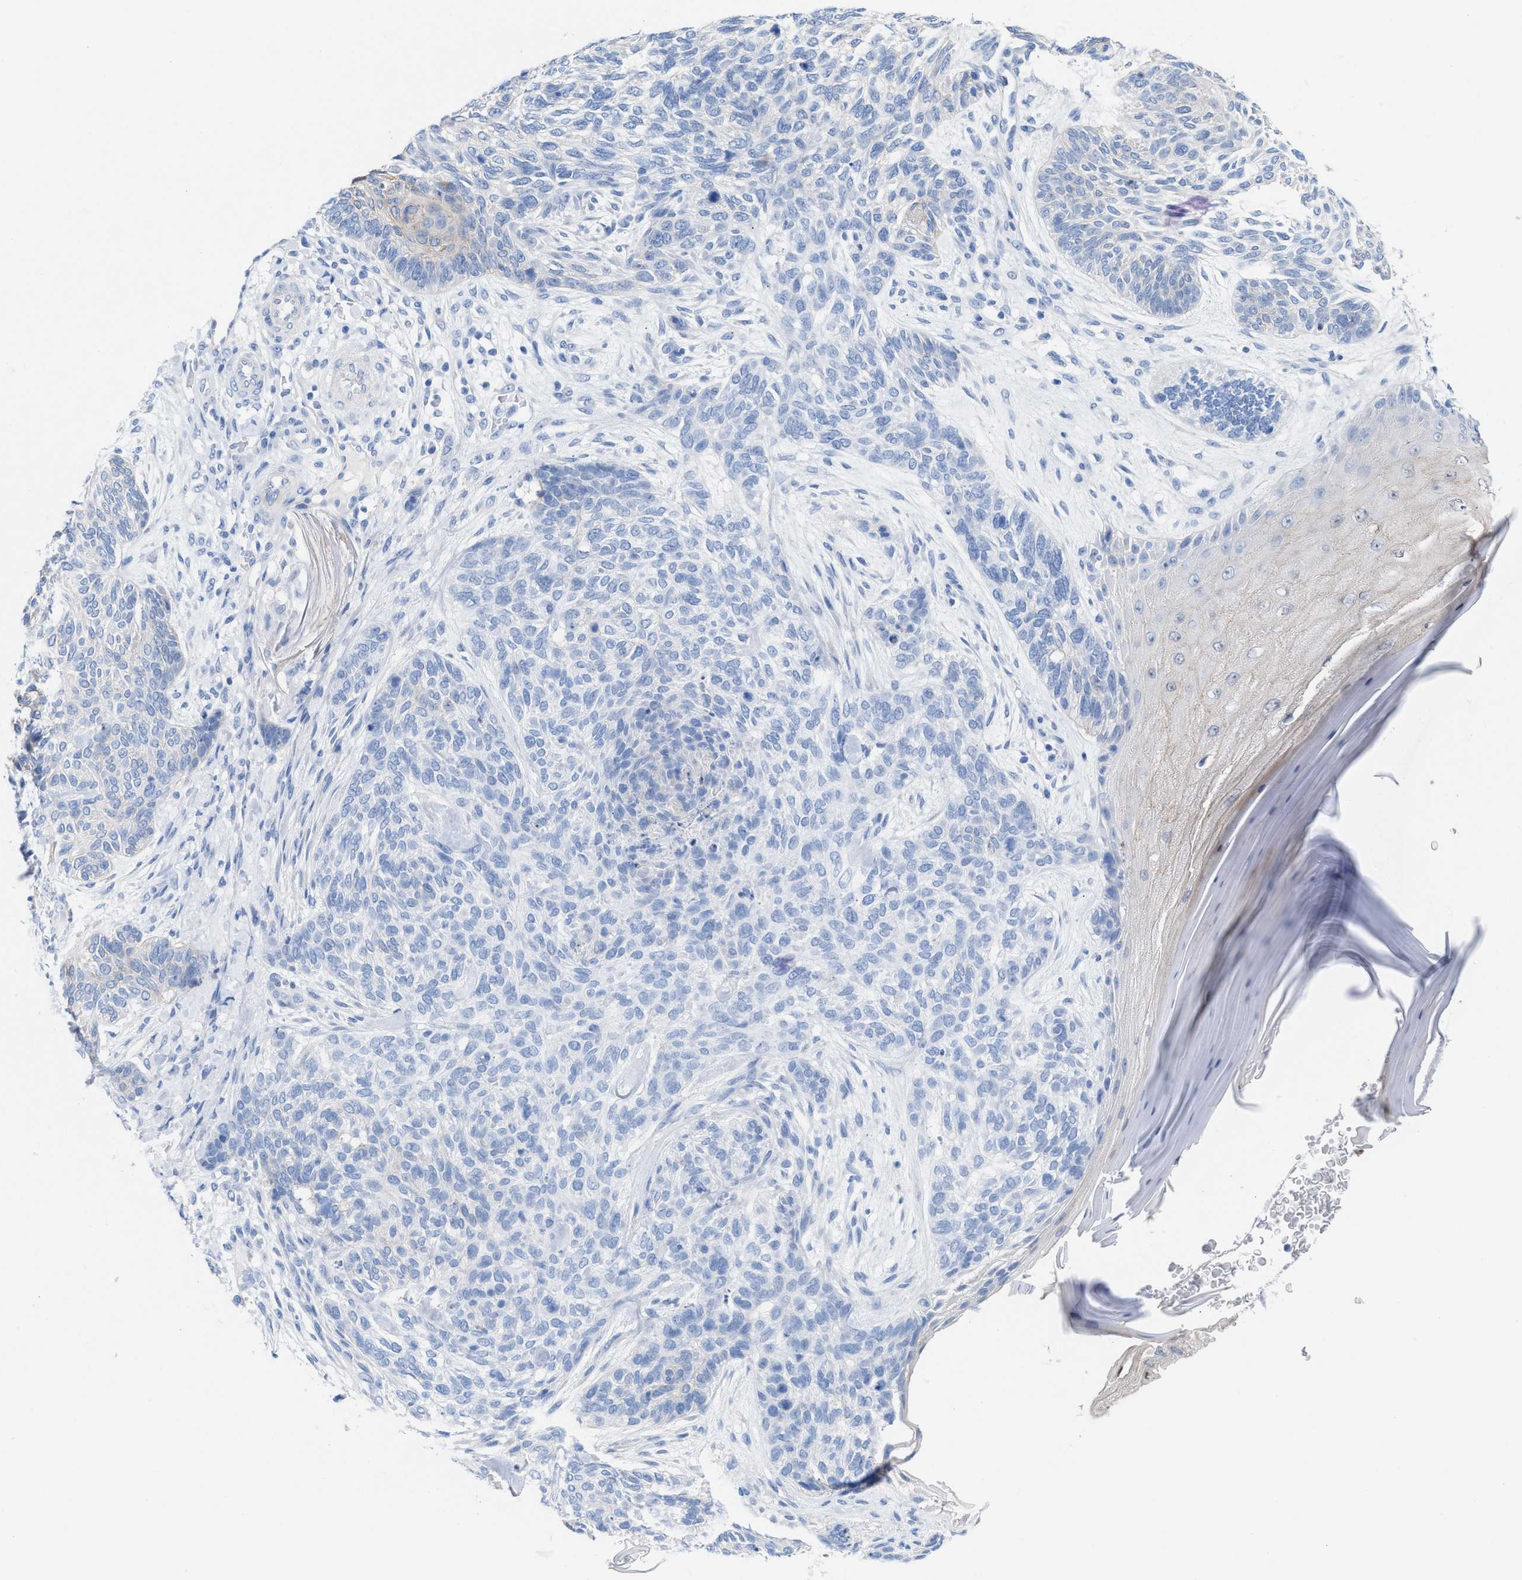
{"staining": {"intensity": "negative", "quantity": "none", "location": "none"}, "tissue": "skin cancer", "cell_type": "Tumor cells", "image_type": "cancer", "snomed": [{"axis": "morphology", "description": "Basal cell carcinoma"}, {"axis": "topography", "description": "Skin"}], "caption": "Immunohistochemistry (IHC) of human skin cancer reveals no positivity in tumor cells.", "gene": "CPA1", "patient": {"sex": "male", "age": 55}}